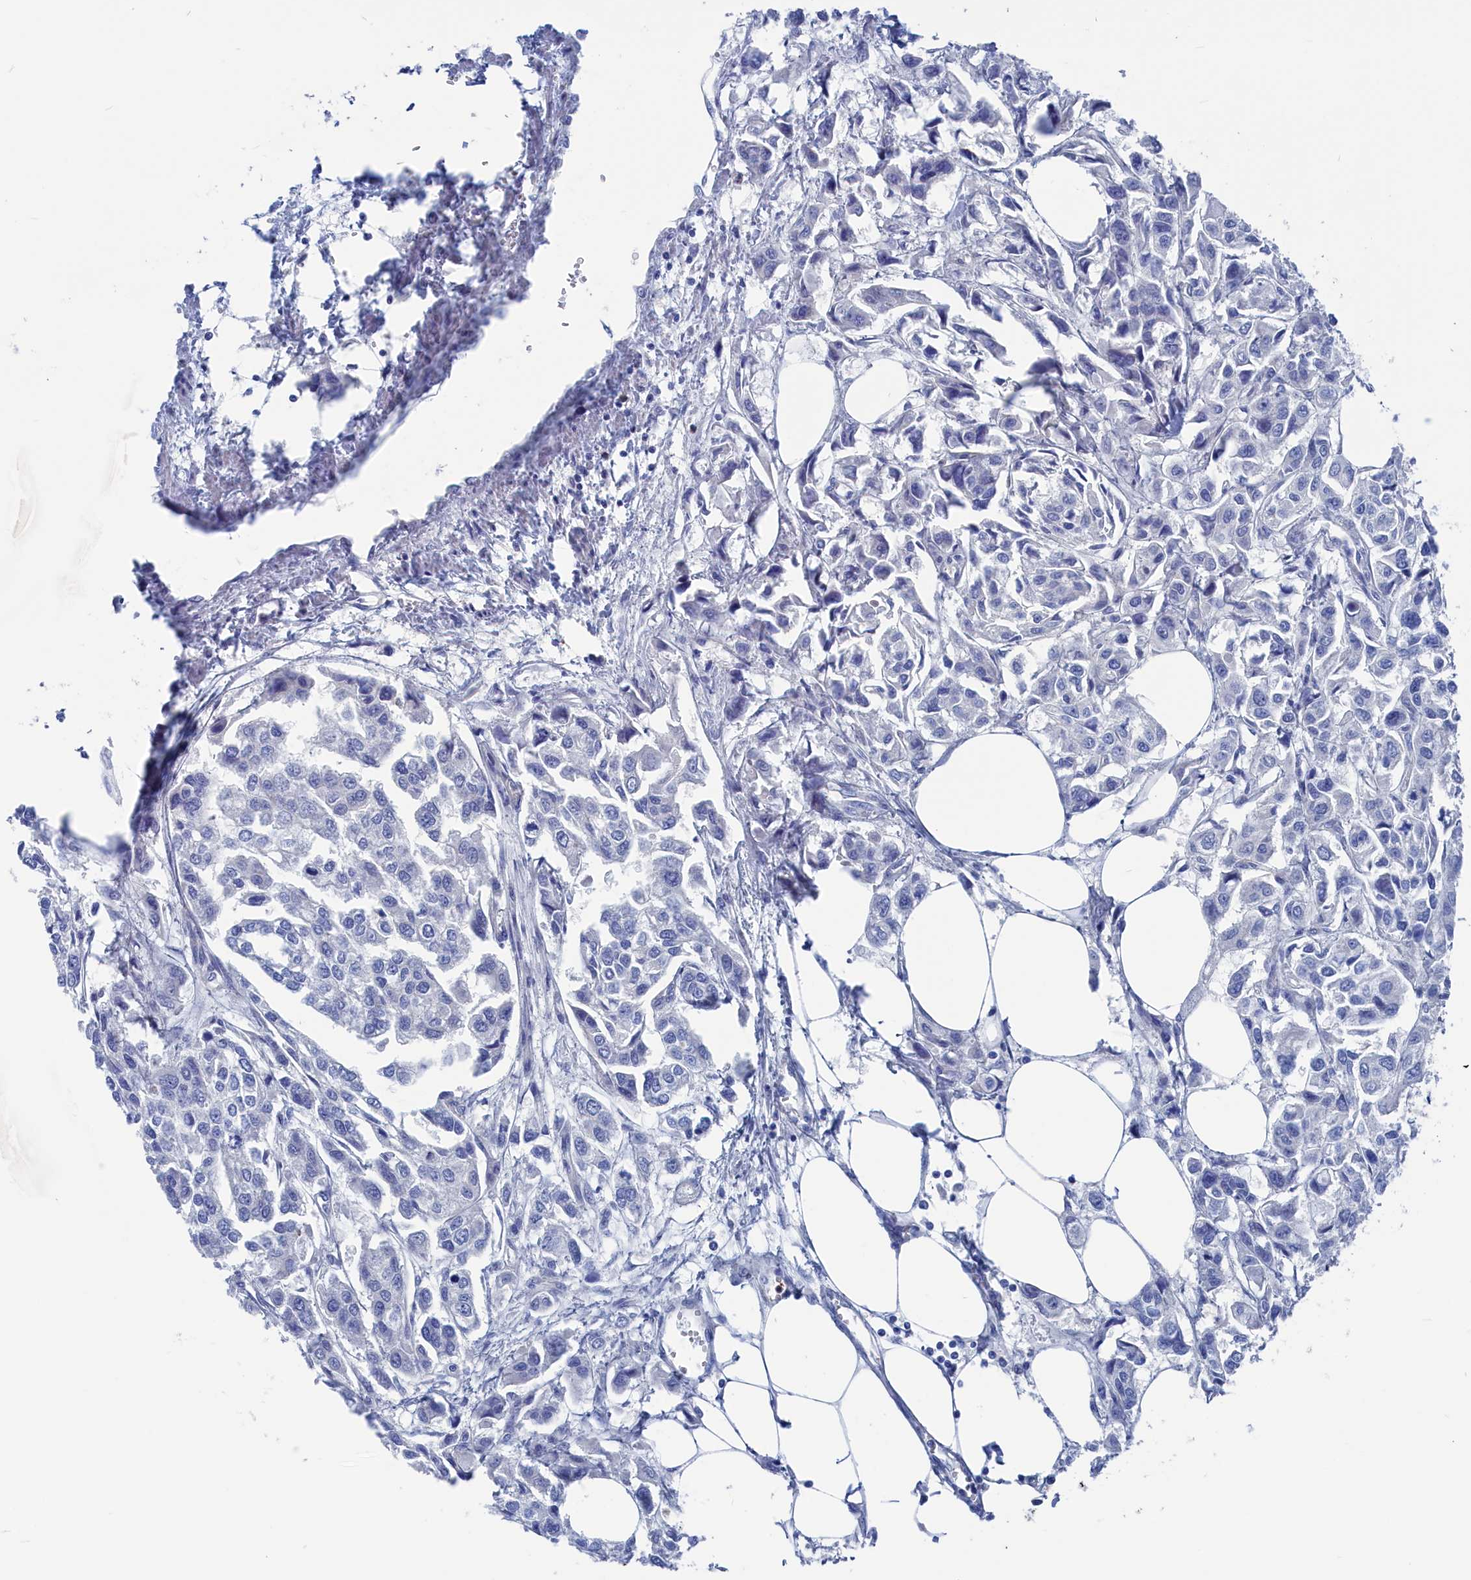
{"staining": {"intensity": "negative", "quantity": "none", "location": "none"}, "tissue": "urothelial cancer", "cell_type": "Tumor cells", "image_type": "cancer", "snomed": [{"axis": "morphology", "description": "Urothelial carcinoma, High grade"}, {"axis": "topography", "description": "Urinary bladder"}], "caption": "A photomicrograph of human high-grade urothelial carcinoma is negative for staining in tumor cells. The staining is performed using DAB brown chromogen with nuclei counter-stained in using hematoxylin.", "gene": "MARCHF3", "patient": {"sex": "male", "age": 67}}